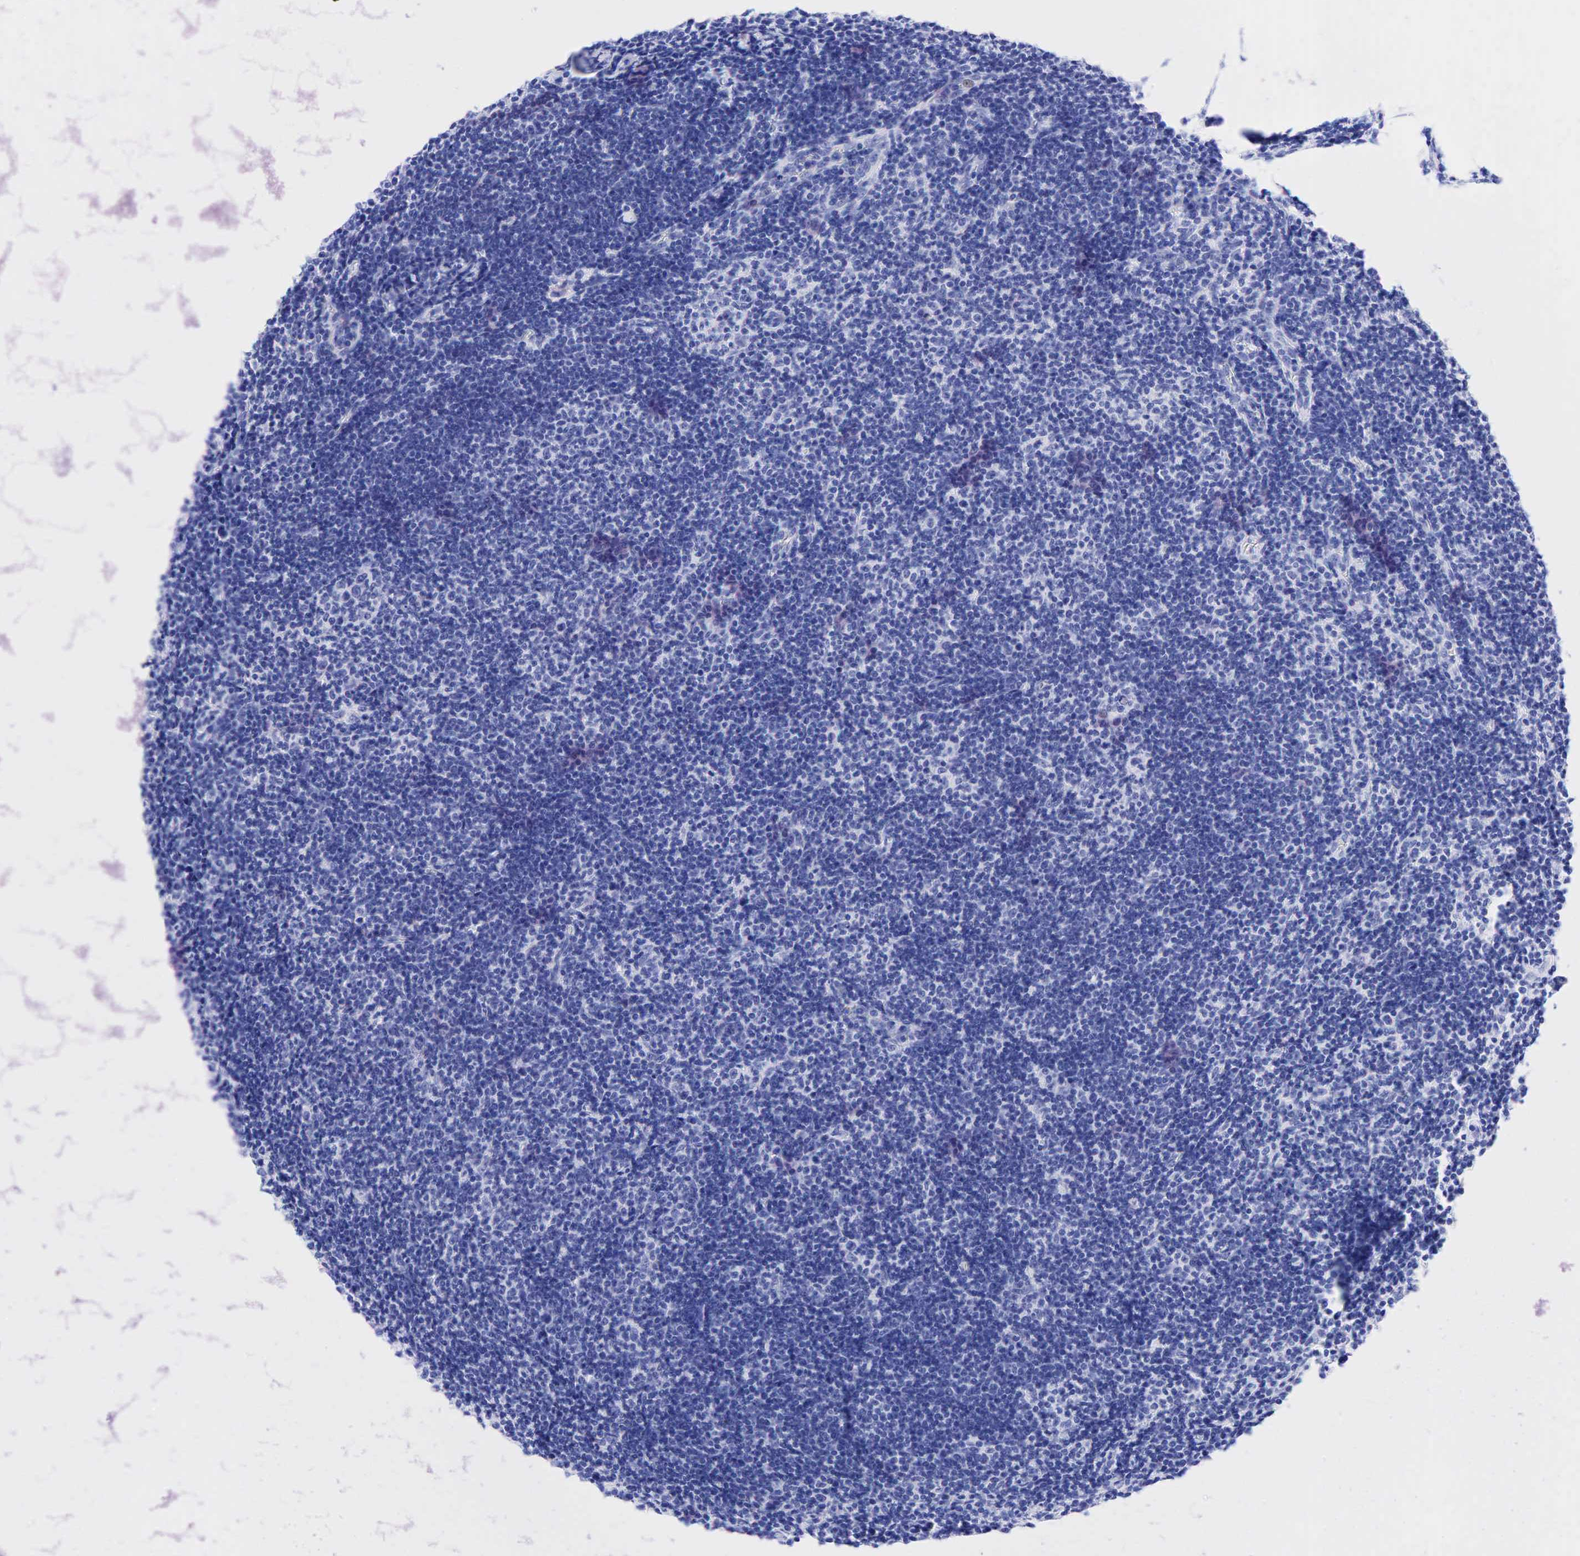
{"staining": {"intensity": "negative", "quantity": "none", "location": "none"}, "tissue": "lymphoma", "cell_type": "Tumor cells", "image_type": "cancer", "snomed": [{"axis": "morphology", "description": "Malignant lymphoma, non-Hodgkin's type, Low grade"}, {"axis": "topography", "description": "Lymph node"}], "caption": "This is an immunohistochemistry photomicrograph of human lymphoma. There is no staining in tumor cells.", "gene": "KRT19", "patient": {"sex": "male", "age": 49}}